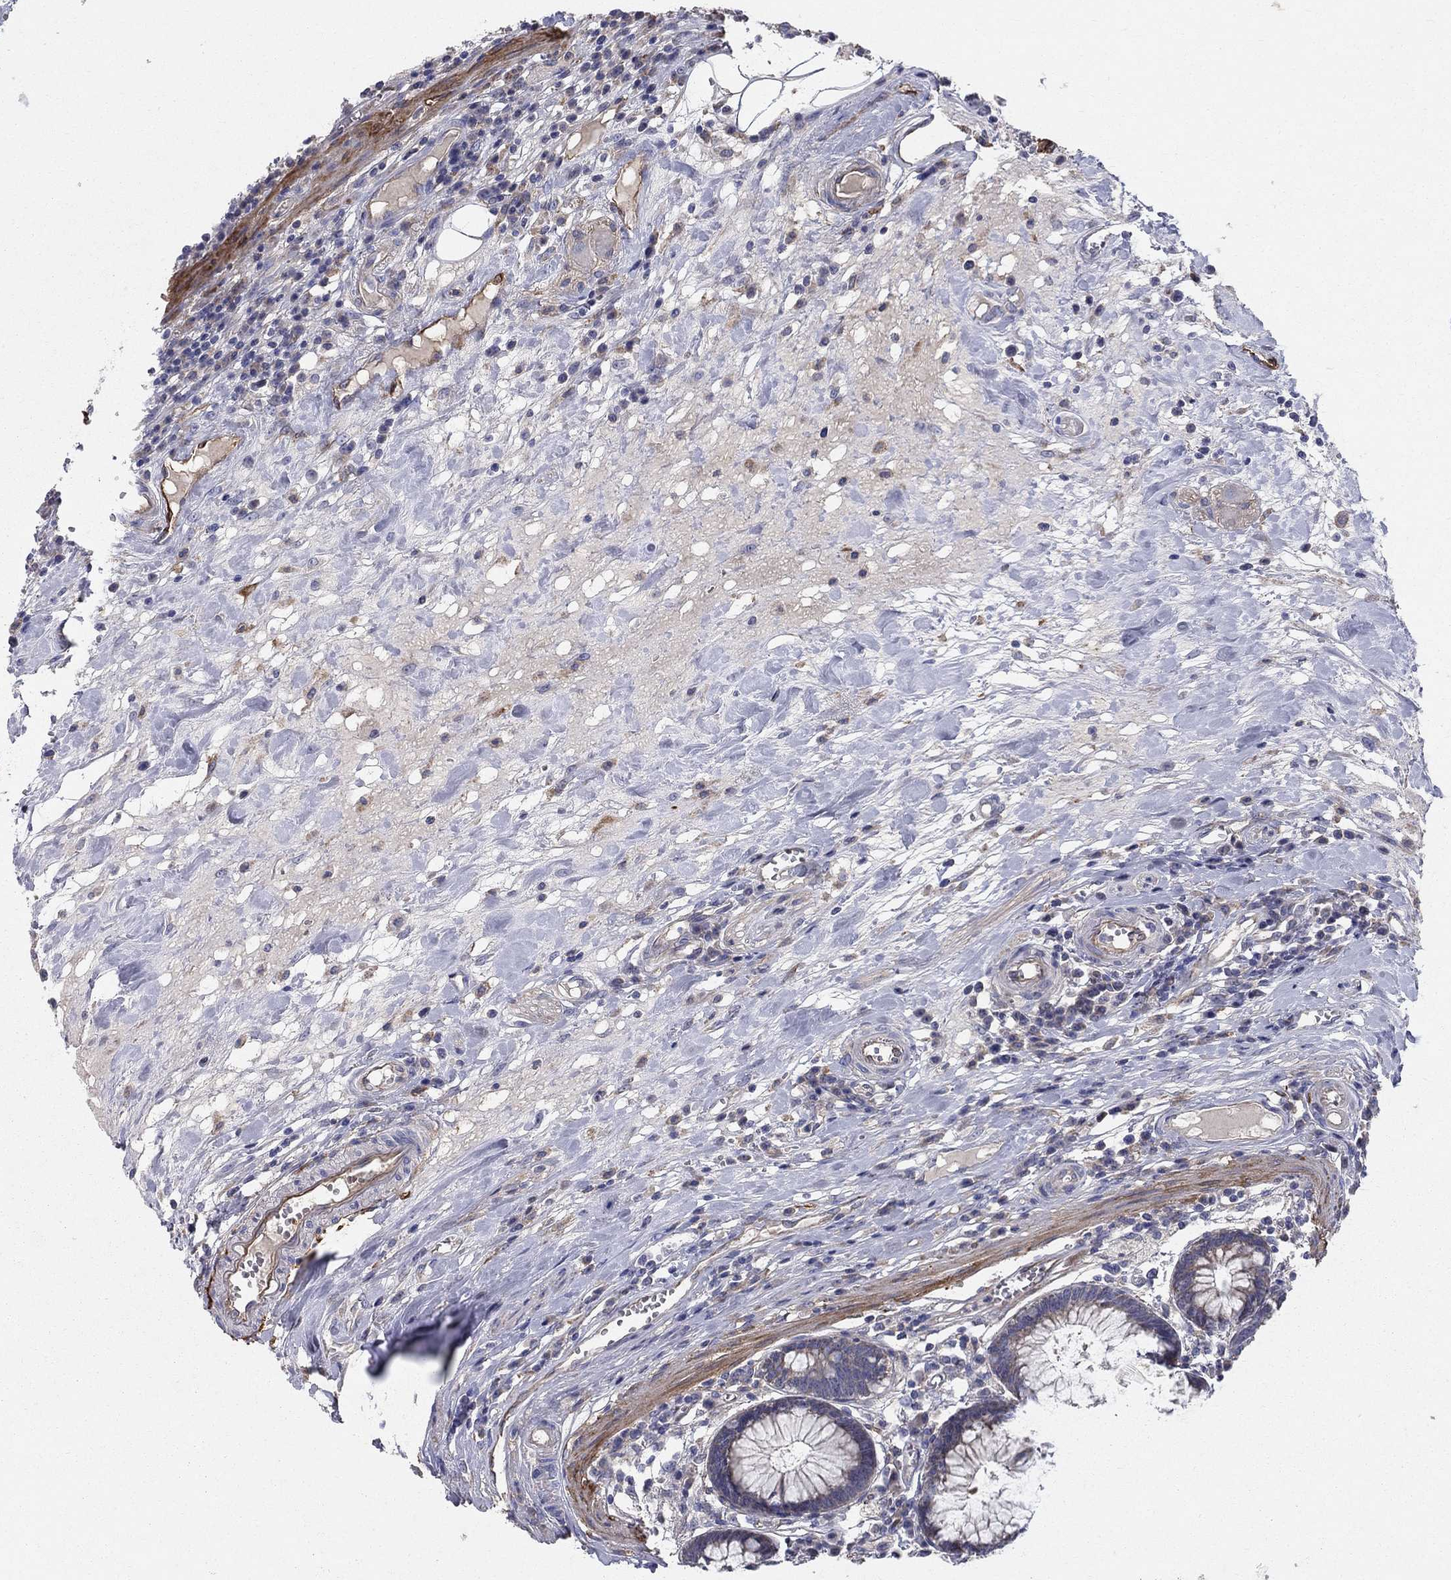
{"staining": {"intensity": "moderate", "quantity": "25%-75%", "location": "cytoplasmic/membranous"}, "tissue": "colon", "cell_type": "Endothelial cells", "image_type": "normal", "snomed": [{"axis": "morphology", "description": "Normal tissue, NOS"}, {"axis": "topography", "description": "Colon"}], "caption": "Immunohistochemical staining of normal human colon demonstrates moderate cytoplasmic/membranous protein positivity in about 25%-75% of endothelial cells.", "gene": "EMP2", "patient": {"sex": "male", "age": 65}}